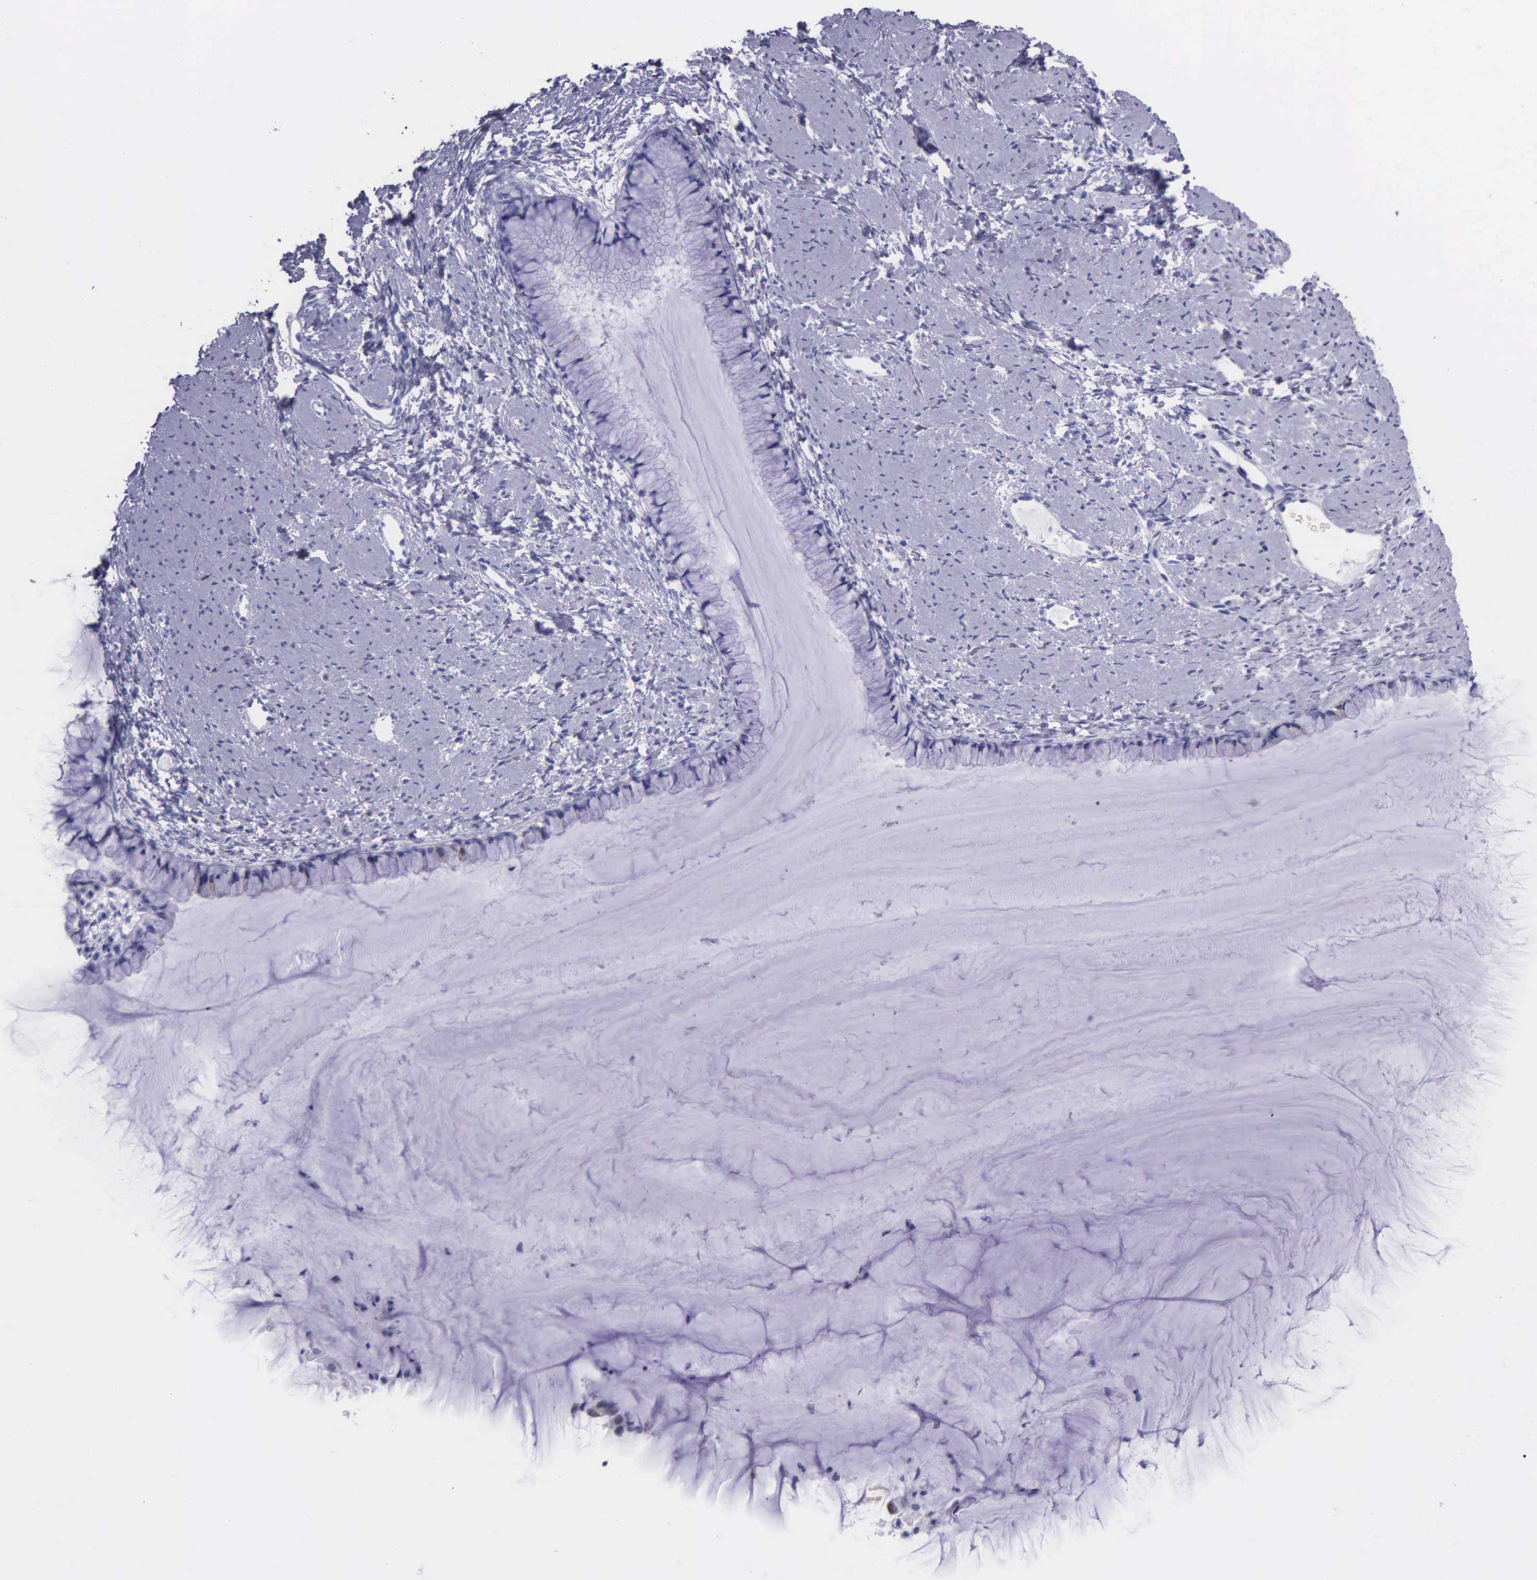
{"staining": {"intensity": "negative", "quantity": "none", "location": "none"}, "tissue": "cervix", "cell_type": "Glandular cells", "image_type": "normal", "snomed": [{"axis": "morphology", "description": "Normal tissue, NOS"}, {"axis": "topography", "description": "Cervix"}], "caption": "Protein analysis of benign cervix displays no significant expression in glandular cells. The staining is performed using DAB brown chromogen with nuclei counter-stained in using hematoxylin.", "gene": "GSTT2B", "patient": {"sex": "female", "age": 82}}